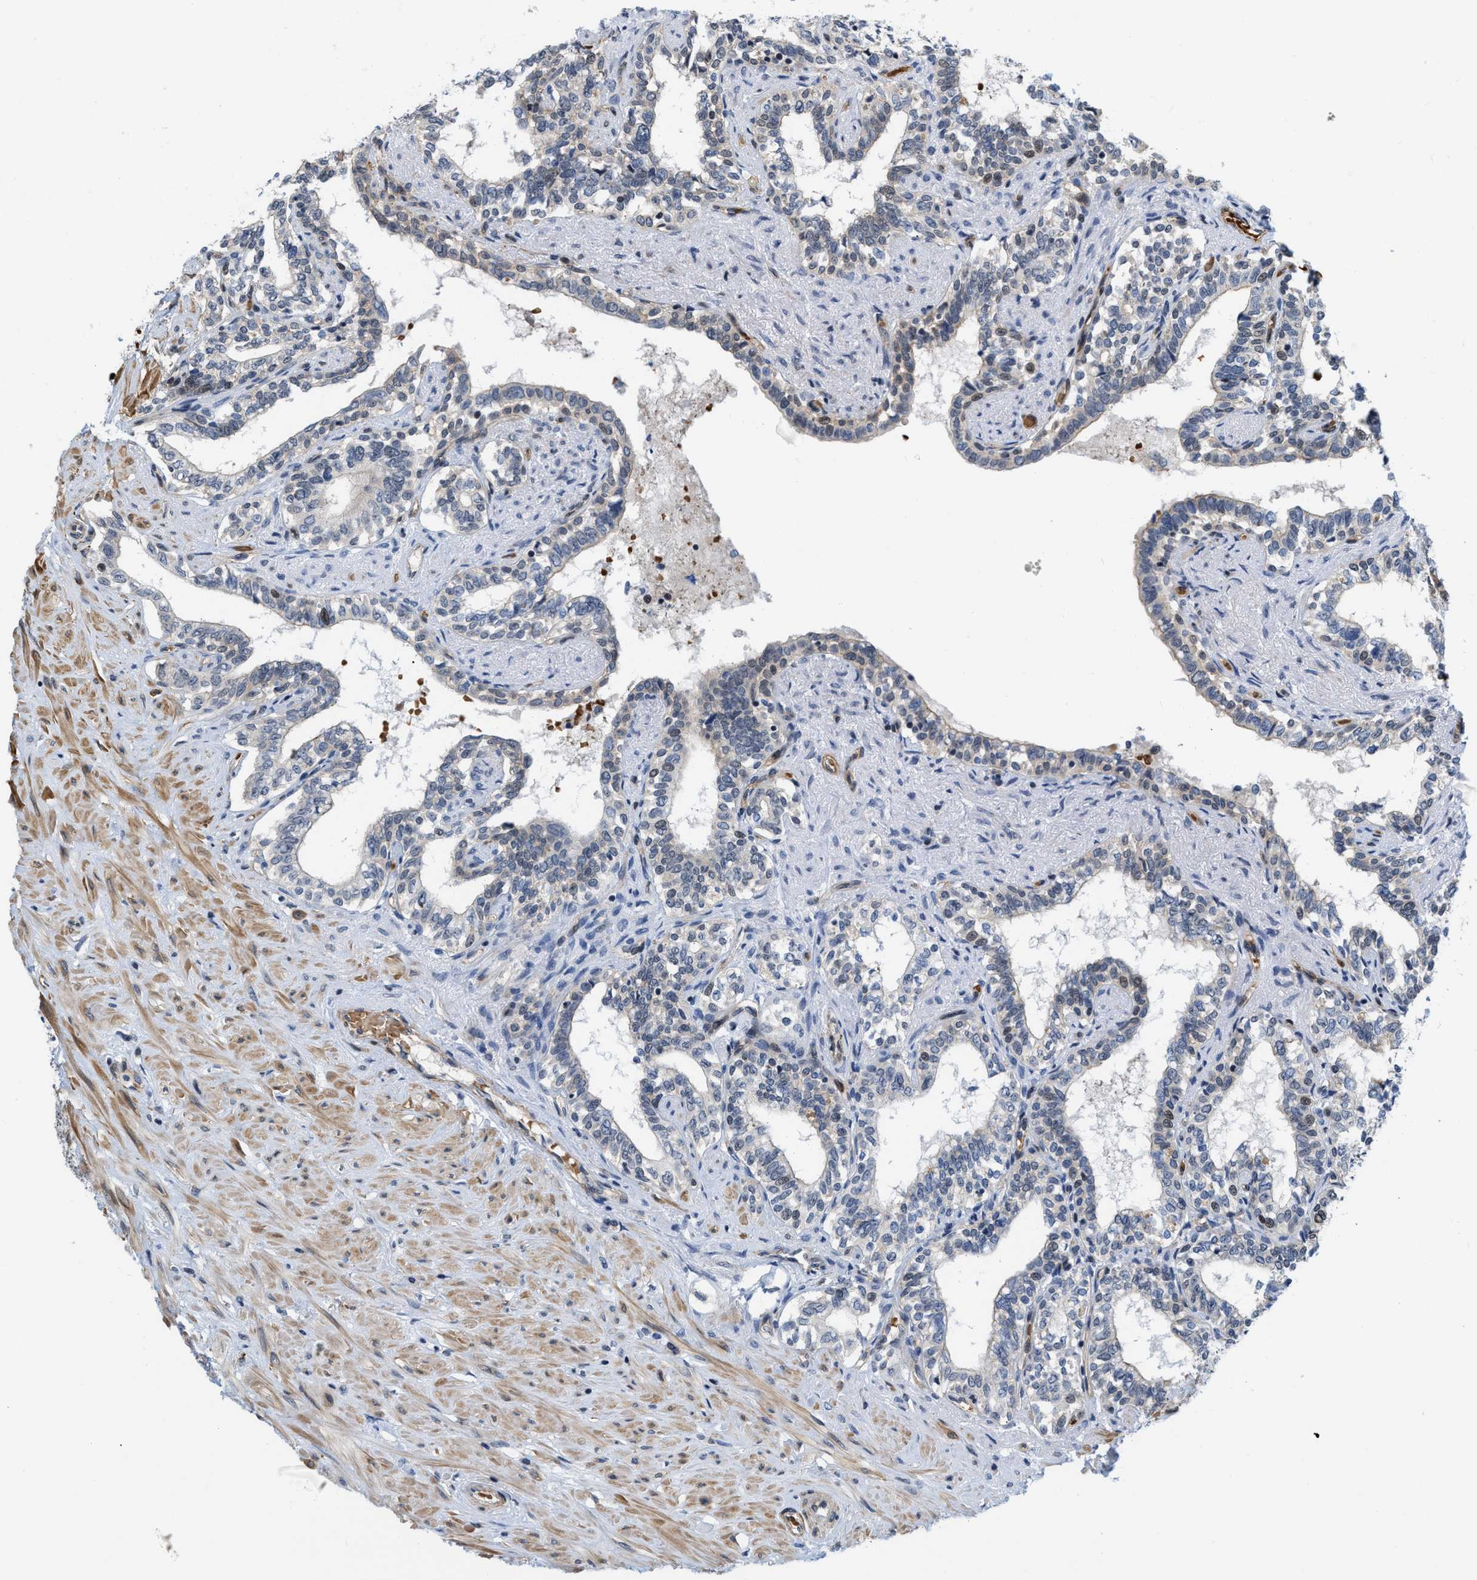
{"staining": {"intensity": "moderate", "quantity": "<25%", "location": "cytoplasmic/membranous,nuclear"}, "tissue": "seminal vesicle", "cell_type": "Glandular cells", "image_type": "normal", "snomed": [{"axis": "morphology", "description": "Normal tissue, NOS"}, {"axis": "morphology", "description": "Adenocarcinoma, High grade"}, {"axis": "topography", "description": "Prostate"}, {"axis": "topography", "description": "Seminal veicle"}], "caption": "The image shows immunohistochemical staining of benign seminal vesicle. There is moderate cytoplasmic/membranous,nuclear positivity is present in approximately <25% of glandular cells.", "gene": "GPRASP2", "patient": {"sex": "male", "age": 55}}